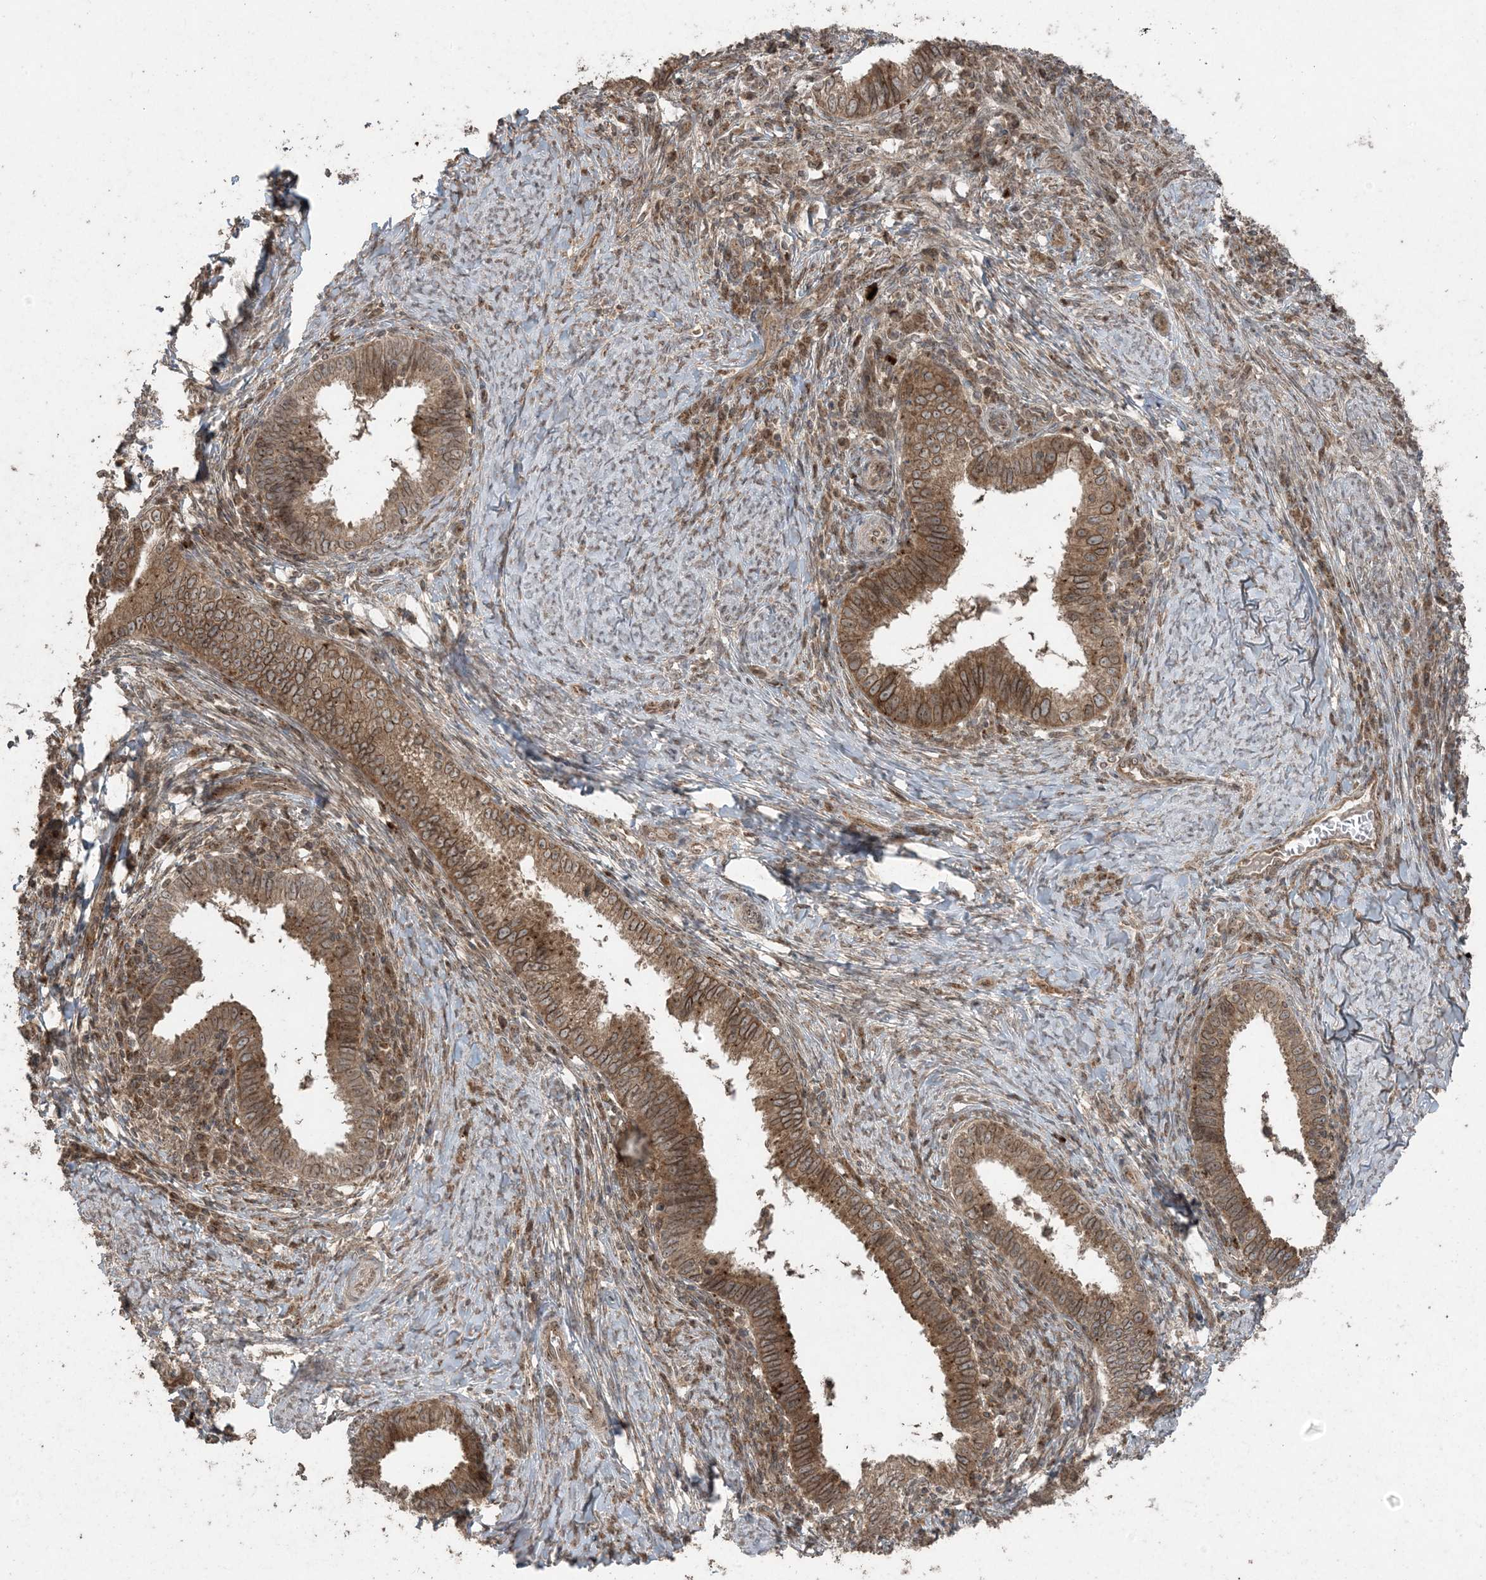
{"staining": {"intensity": "moderate", "quantity": ">75%", "location": "cytoplasmic/membranous,nuclear"}, "tissue": "cervical cancer", "cell_type": "Tumor cells", "image_type": "cancer", "snomed": [{"axis": "morphology", "description": "Adenocarcinoma, NOS"}, {"axis": "topography", "description": "Cervix"}], "caption": "Cervical cancer was stained to show a protein in brown. There is medium levels of moderate cytoplasmic/membranous and nuclear positivity in approximately >75% of tumor cells.", "gene": "DDX19B", "patient": {"sex": "female", "age": 36}}